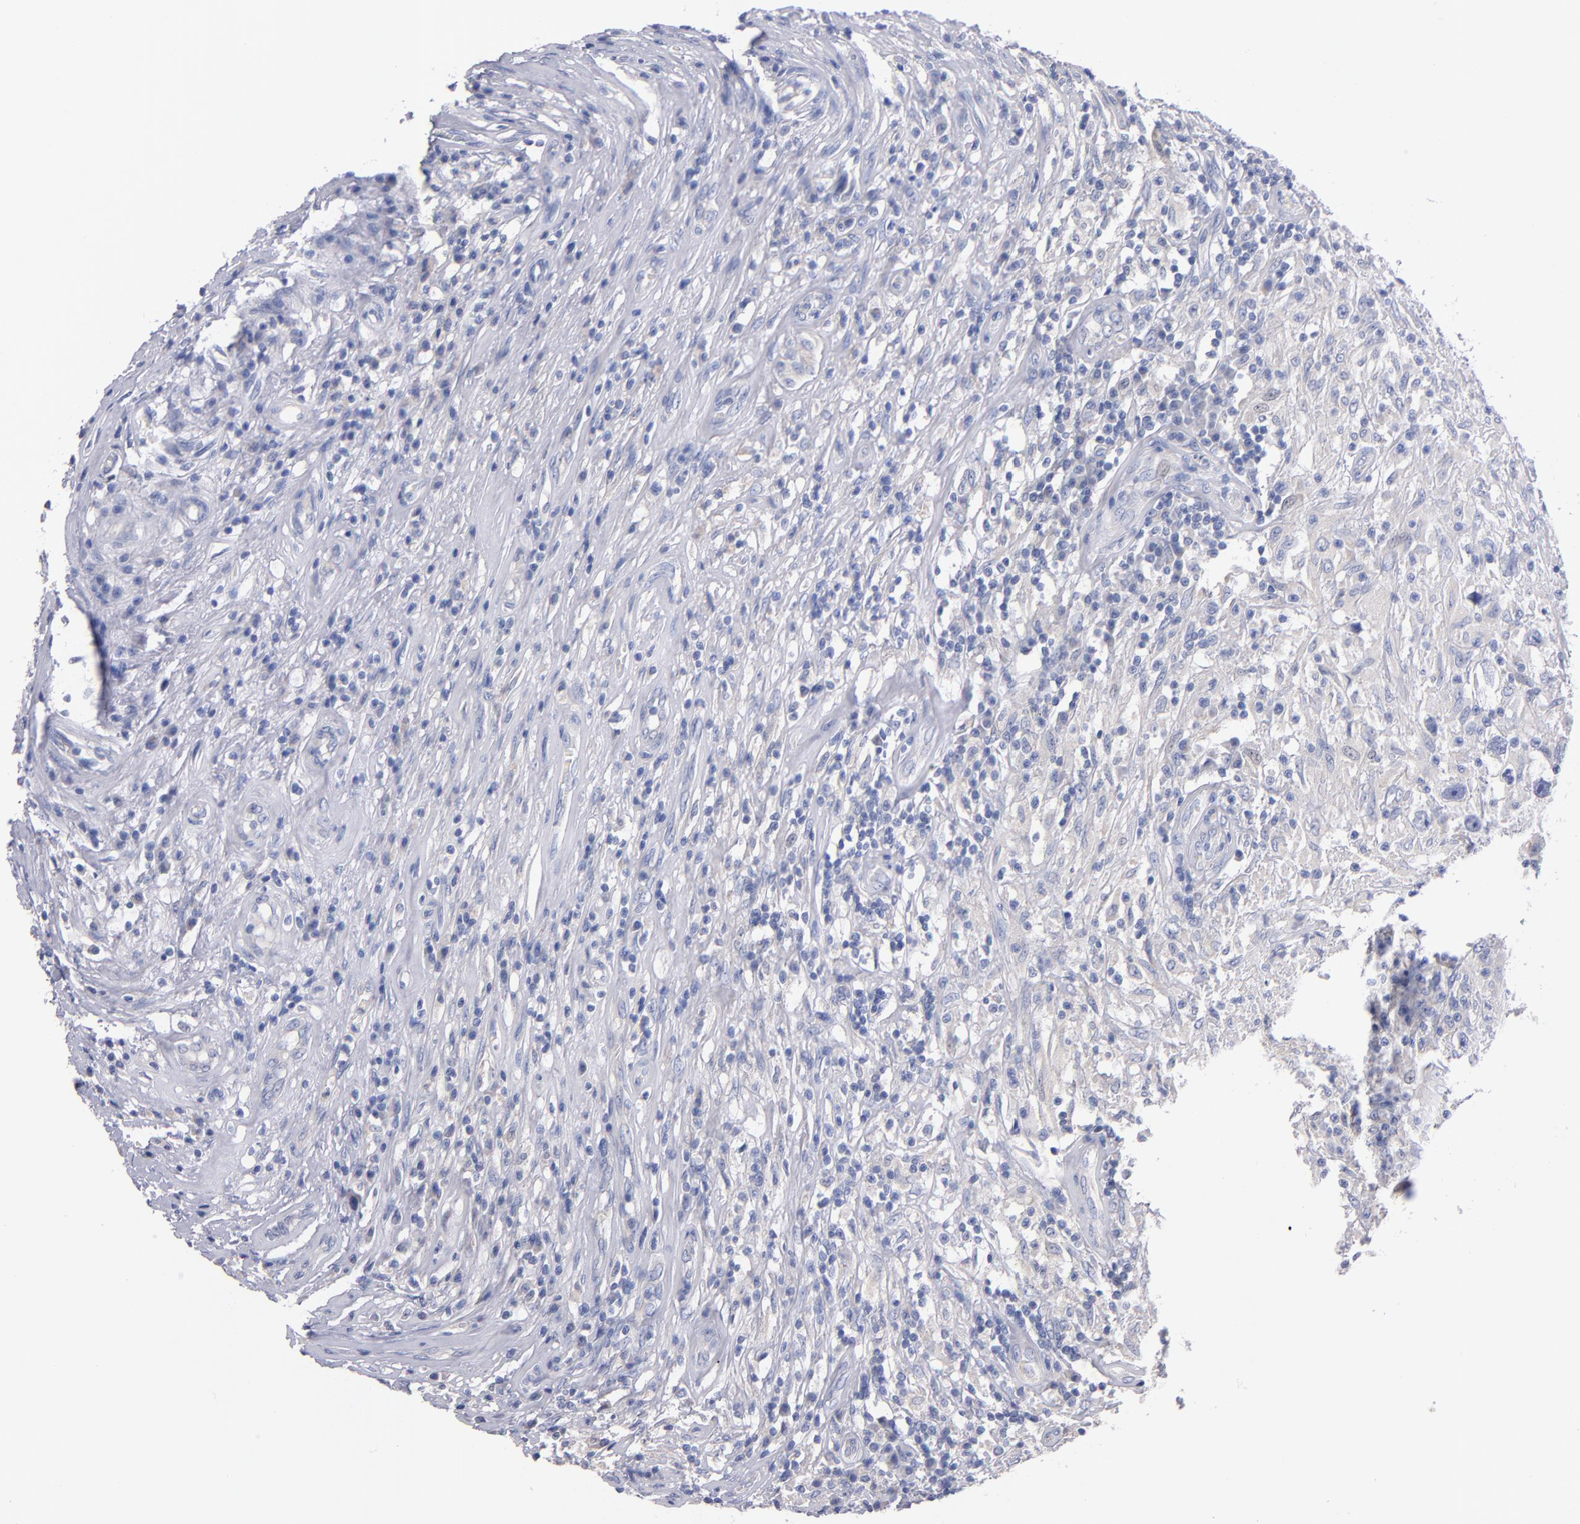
{"staining": {"intensity": "negative", "quantity": "none", "location": "none"}, "tissue": "testis cancer", "cell_type": "Tumor cells", "image_type": "cancer", "snomed": [{"axis": "morphology", "description": "Seminoma, NOS"}, {"axis": "topography", "description": "Testis"}], "caption": "This photomicrograph is of testis cancer stained with immunohistochemistry to label a protein in brown with the nuclei are counter-stained blue. There is no positivity in tumor cells.", "gene": "CNTNAP2", "patient": {"sex": "male", "age": 34}}